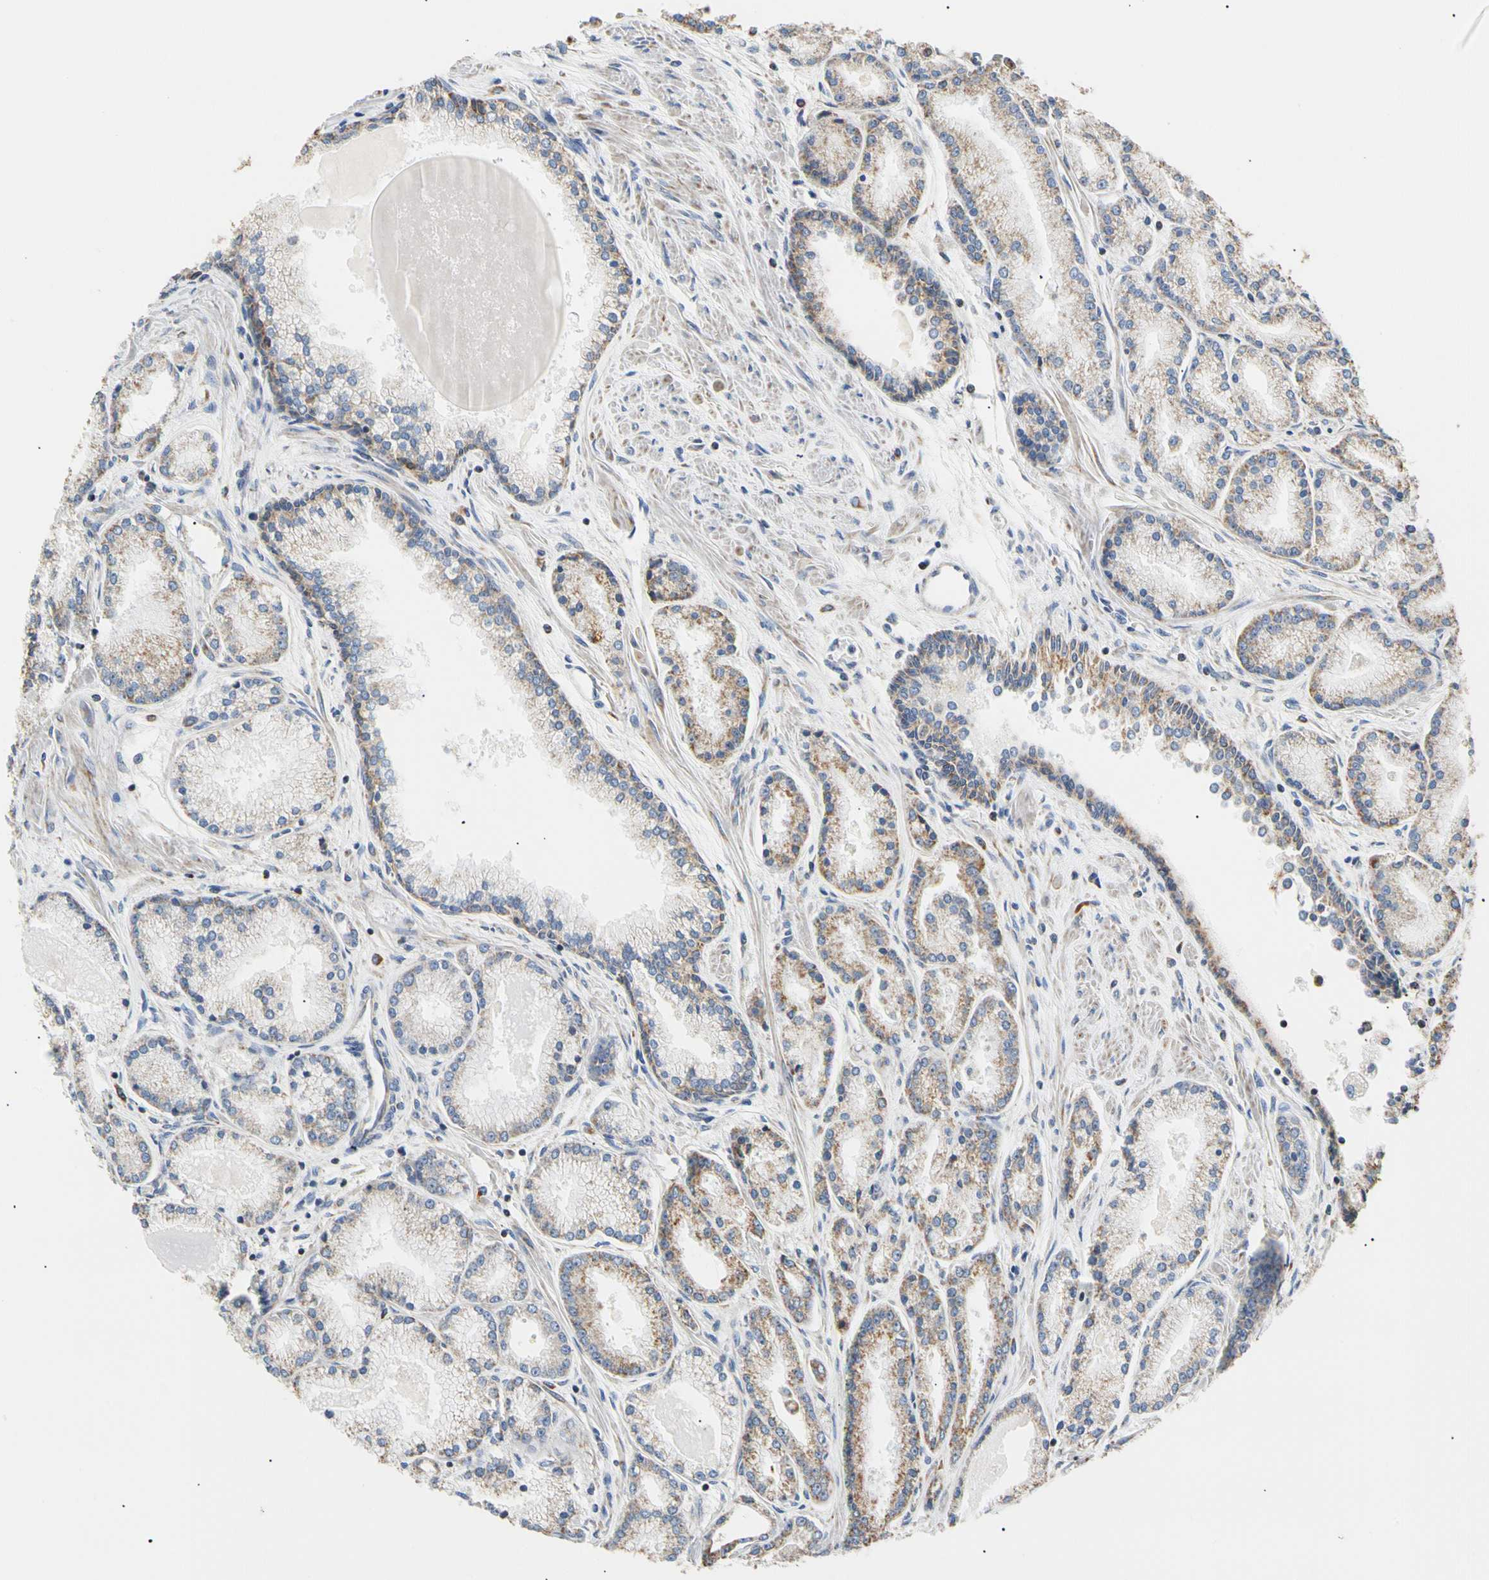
{"staining": {"intensity": "moderate", "quantity": "<25%", "location": "cytoplasmic/membranous"}, "tissue": "prostate cancer", "cell_type": "Tumor cells", "image_type": "cancer", "snomed": [{"axis": "morphology", "description": "Adenocarcinoma, High grade"}, {"axis": "topography", "description": "Prostate"}], "caption": "The photomicrograph exhibits immunohistochemical staining of prostate adenocarcinoma (high-grade). There is moderate cytoplasmic/membranous staining is present in about <25% of tumor cells.", "gene": "PLGRKT", "patient": {"sex": "male", "age": 61}}